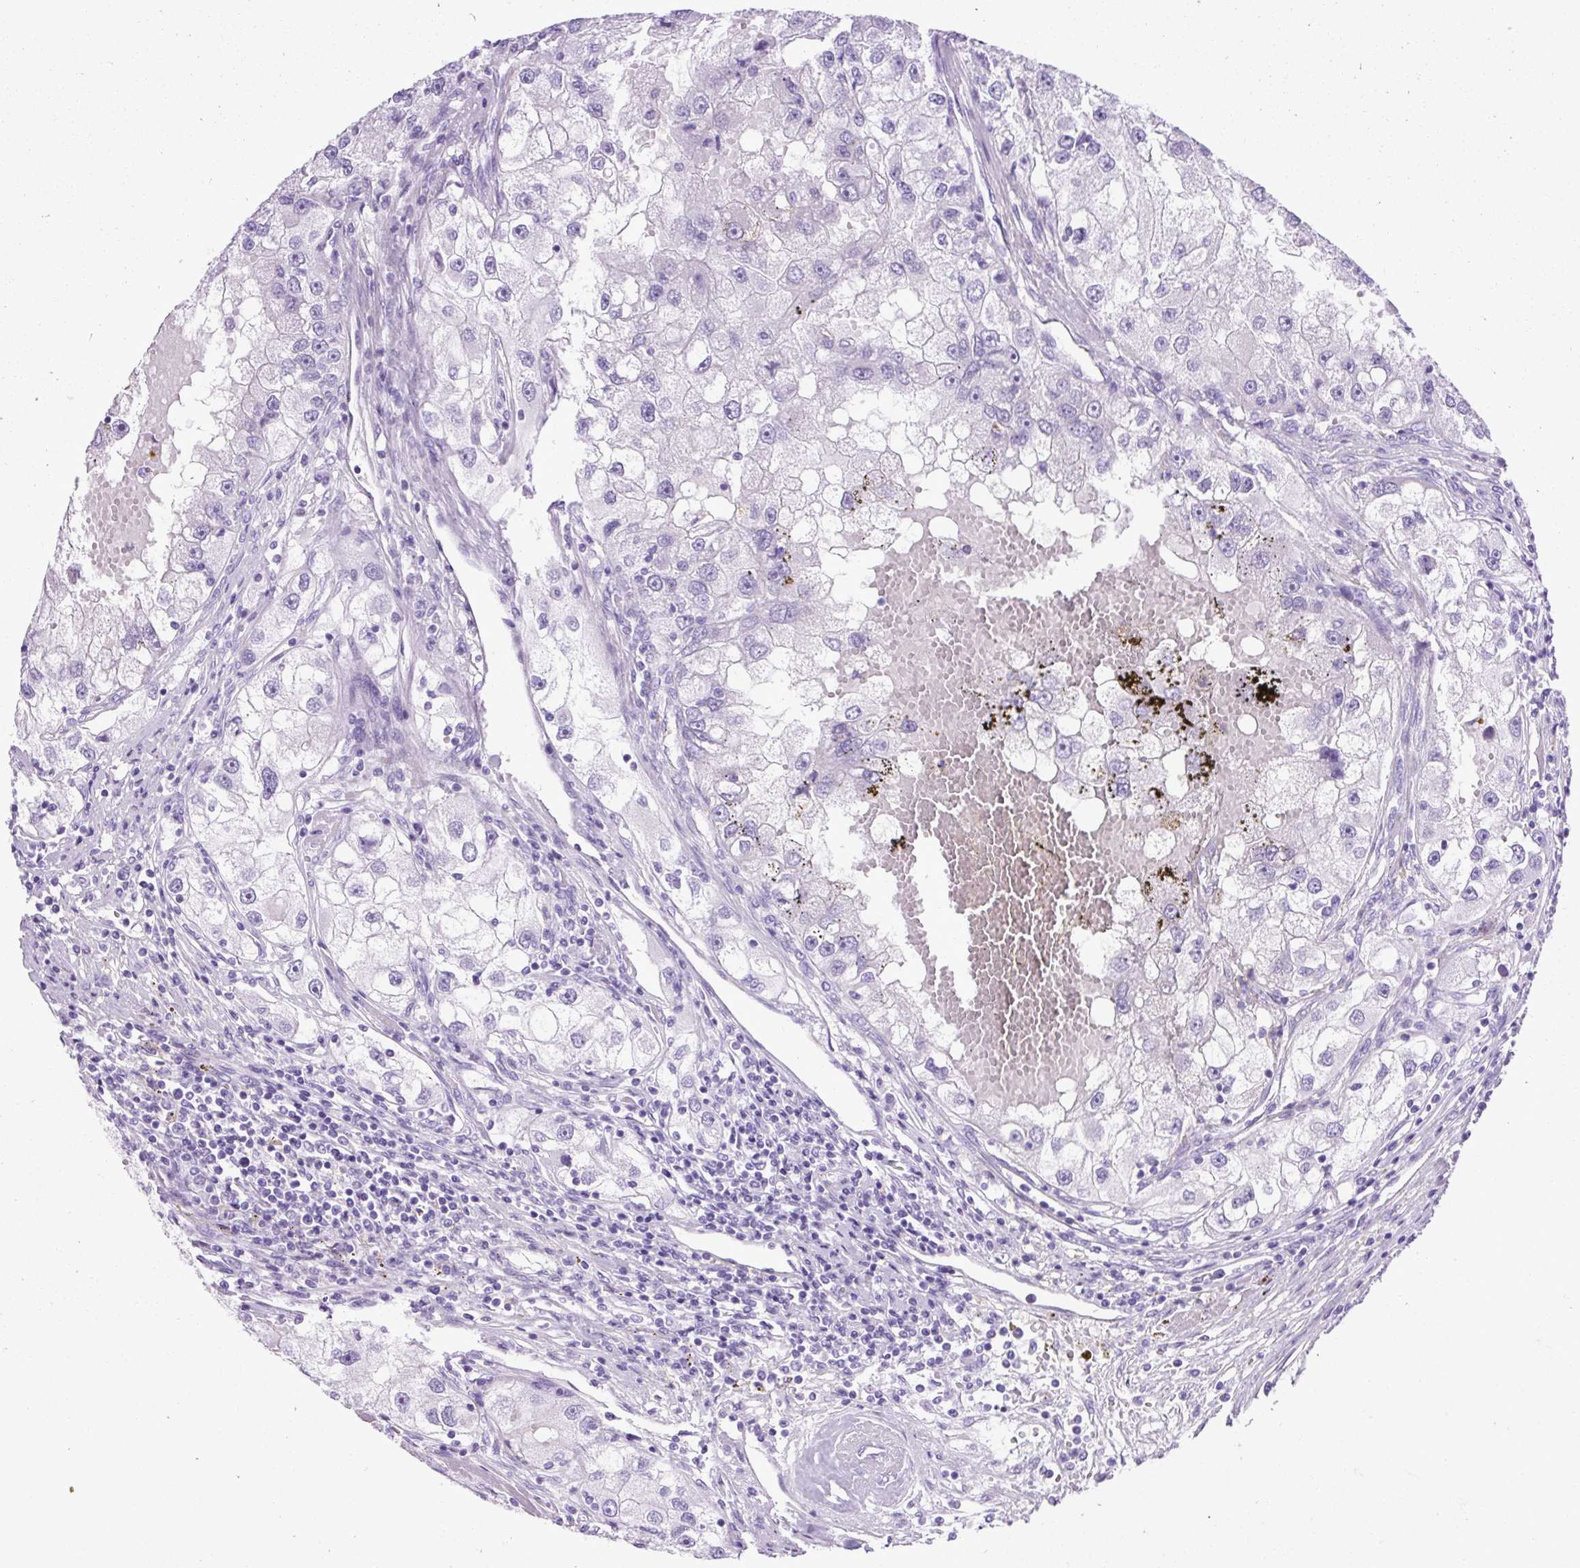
{"staining": {"intensity": "negative", "quantity": "none", "location": "none"}, "tissue": "renal cancer", "cell_type": "Tumor cells", "image_type": "cancer", "snomed": [{"axis": "morphology", "description": "Adenocarcinoma, NOS"}, {"axis": "topography", "description": "Kidney"}], "caption": "High power microscopy micrograph of an IHC photomicrograph of renal adenocarcinoma, revealing no significant expression in tumor cells. (DAB immunohistochemistry (IHC) visualized using brightfield microscopy, high magnification).", "gene": "DPP6", "patient": {"sex": "male", "age": 63}}